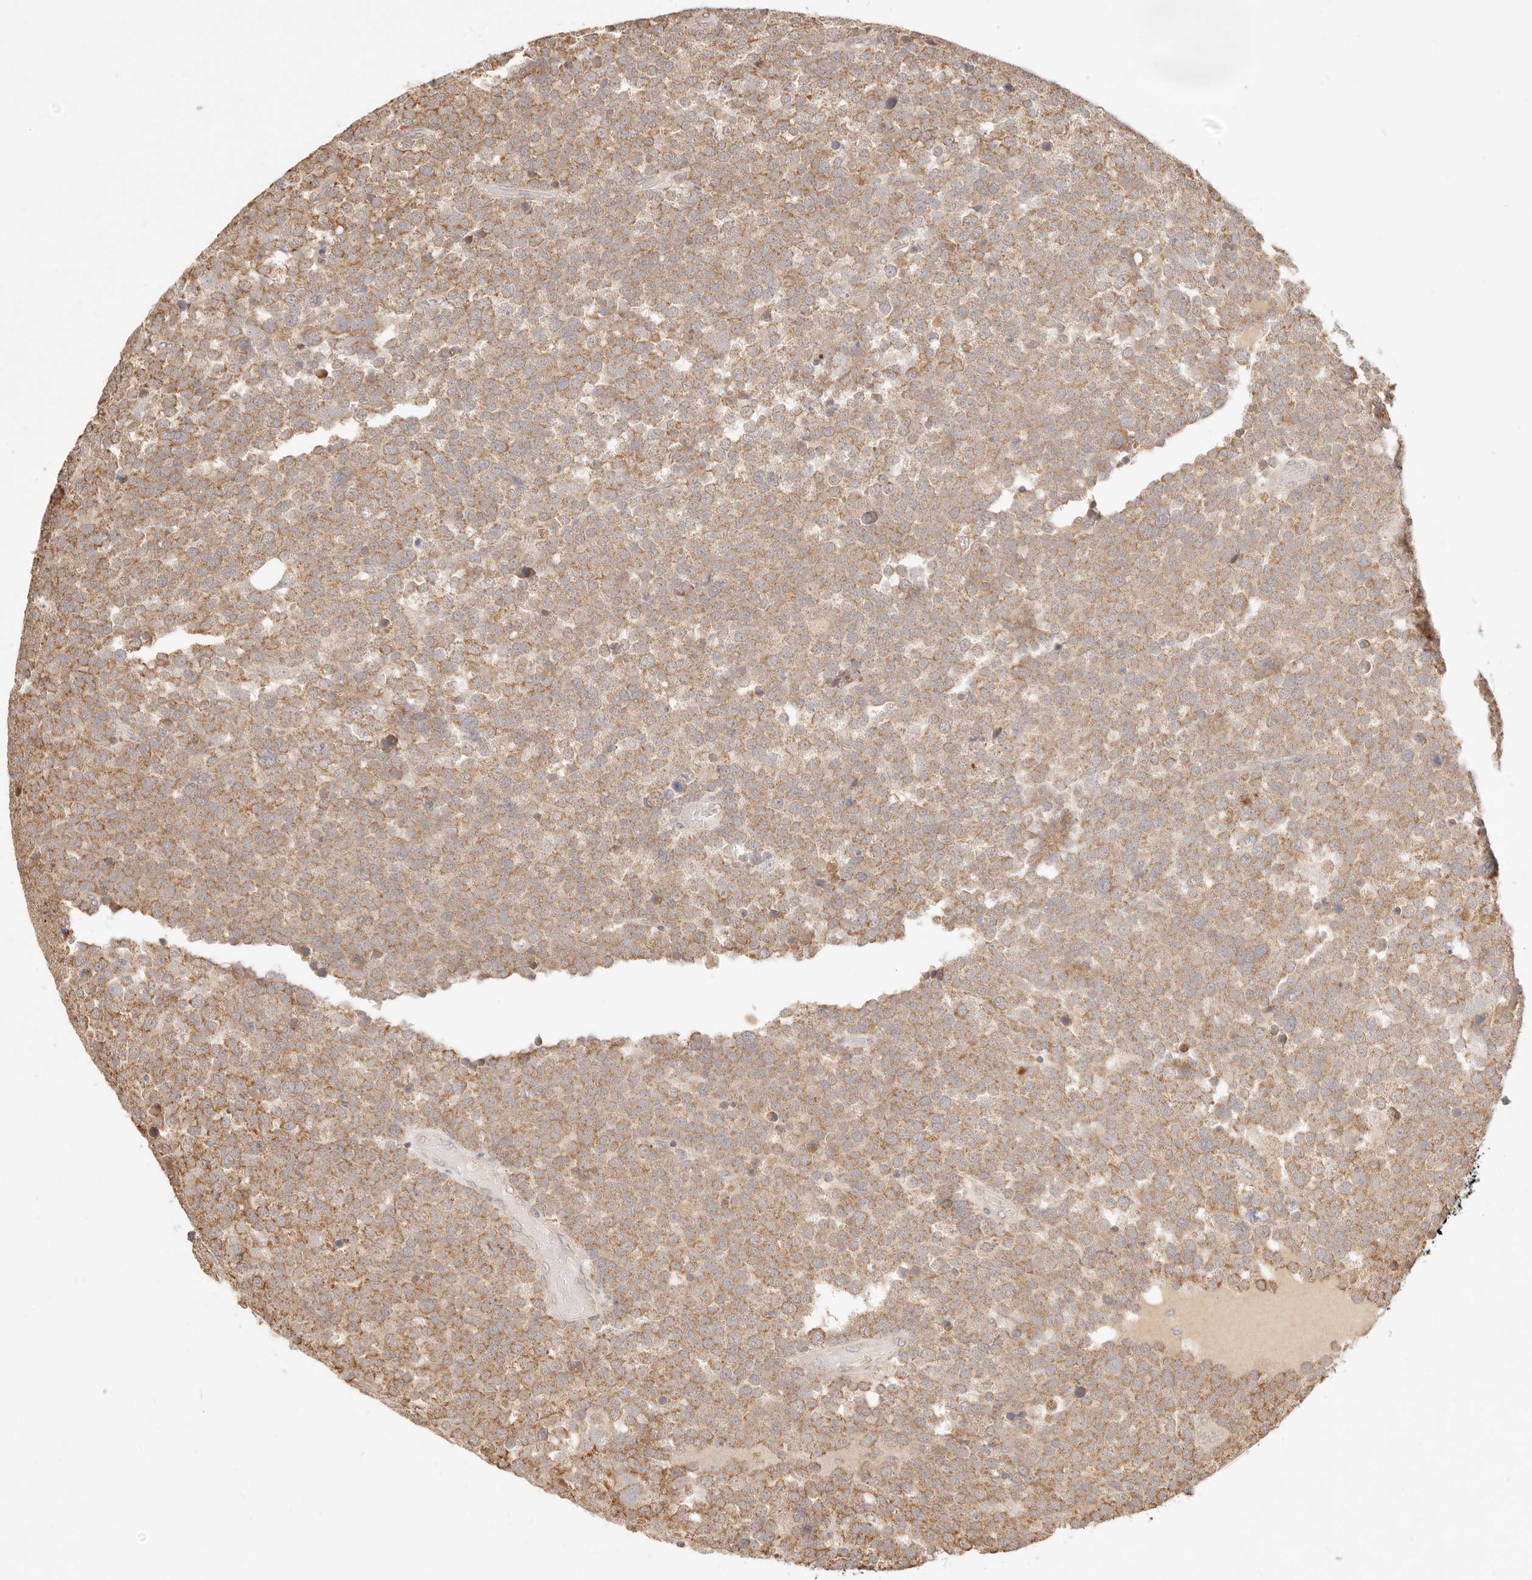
{"staining": {"intensity": "moderate", "quantity": ">75%", "location": "cytoplasmic/membranous"}, "tissue": "testis cancer", "cell_type": "Tumor cells", "image_type": "cancer", "snomed": [{"axis": "morphology", "description": "Seminoma, NOS"}, {"axis": "topography", "description": "Testis"}], "caption": "Seminoma (testis) was stained to show a protein in brown. There is medium levels of moderate cytoplasmic/membranous staining in about >75% of tumor cells.", "gene": "CPLANE2", "patient": {"sex": "male", "age": 71}}